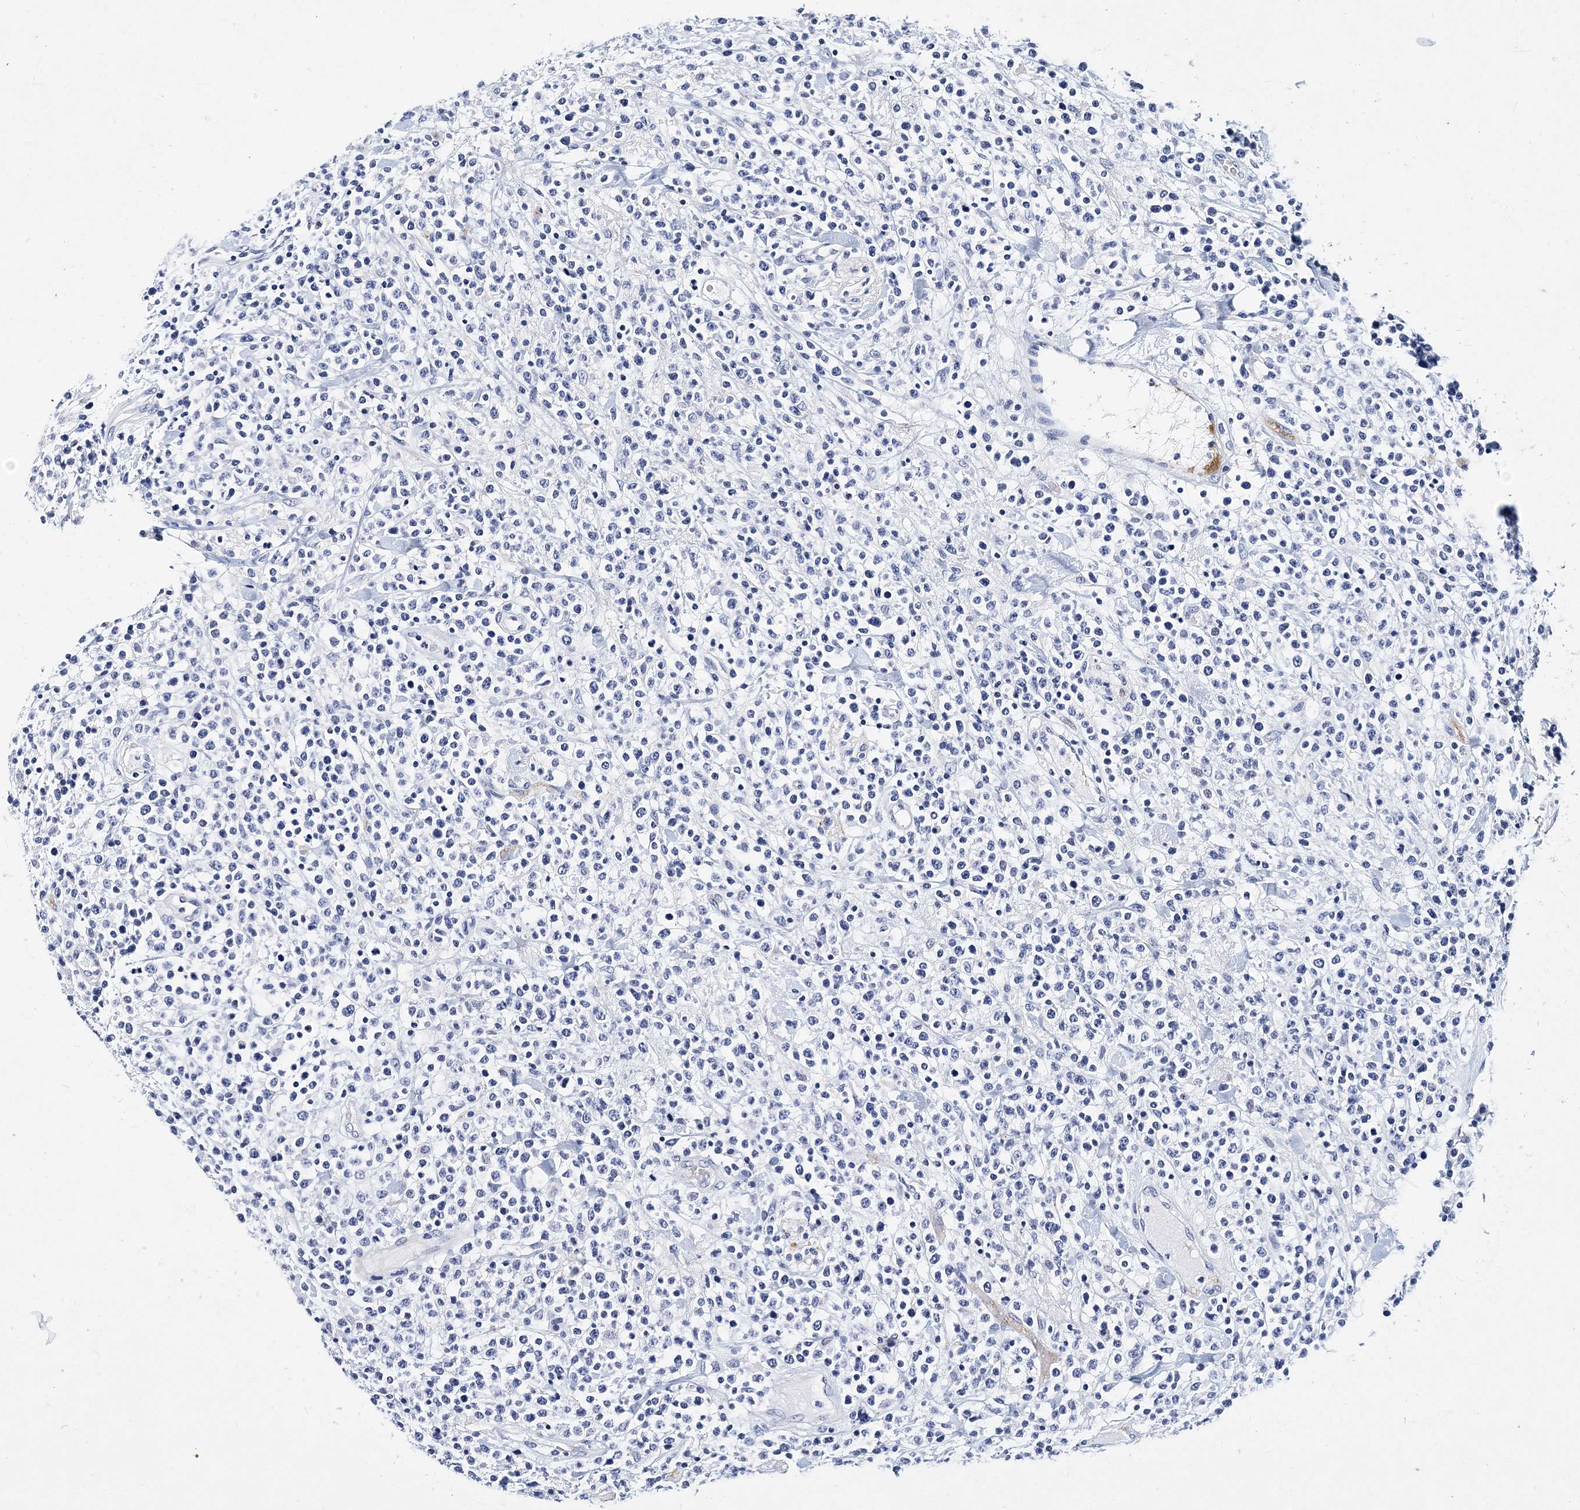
{"staining": {"intensity": "negative", "quantity": "none", "location": "none"}, "tissue": "lymphoma", "cell_type": "Tumor cells", "image_type": "cancer", "snomed": [{"axis": "morphology", "description": "Malignant lymphoma, non-Hodgkin's type, High grade"}, {"axis": "topography", "description": "Colon"}], "caption": "There is no significant staining in tumor cells of high-grade malignant lymphoma, non-Hodgkin's type. (DAB IHC, high magnification).", "gene": "ITGA2B", "patient": {"sex": "female", "age": 53}}